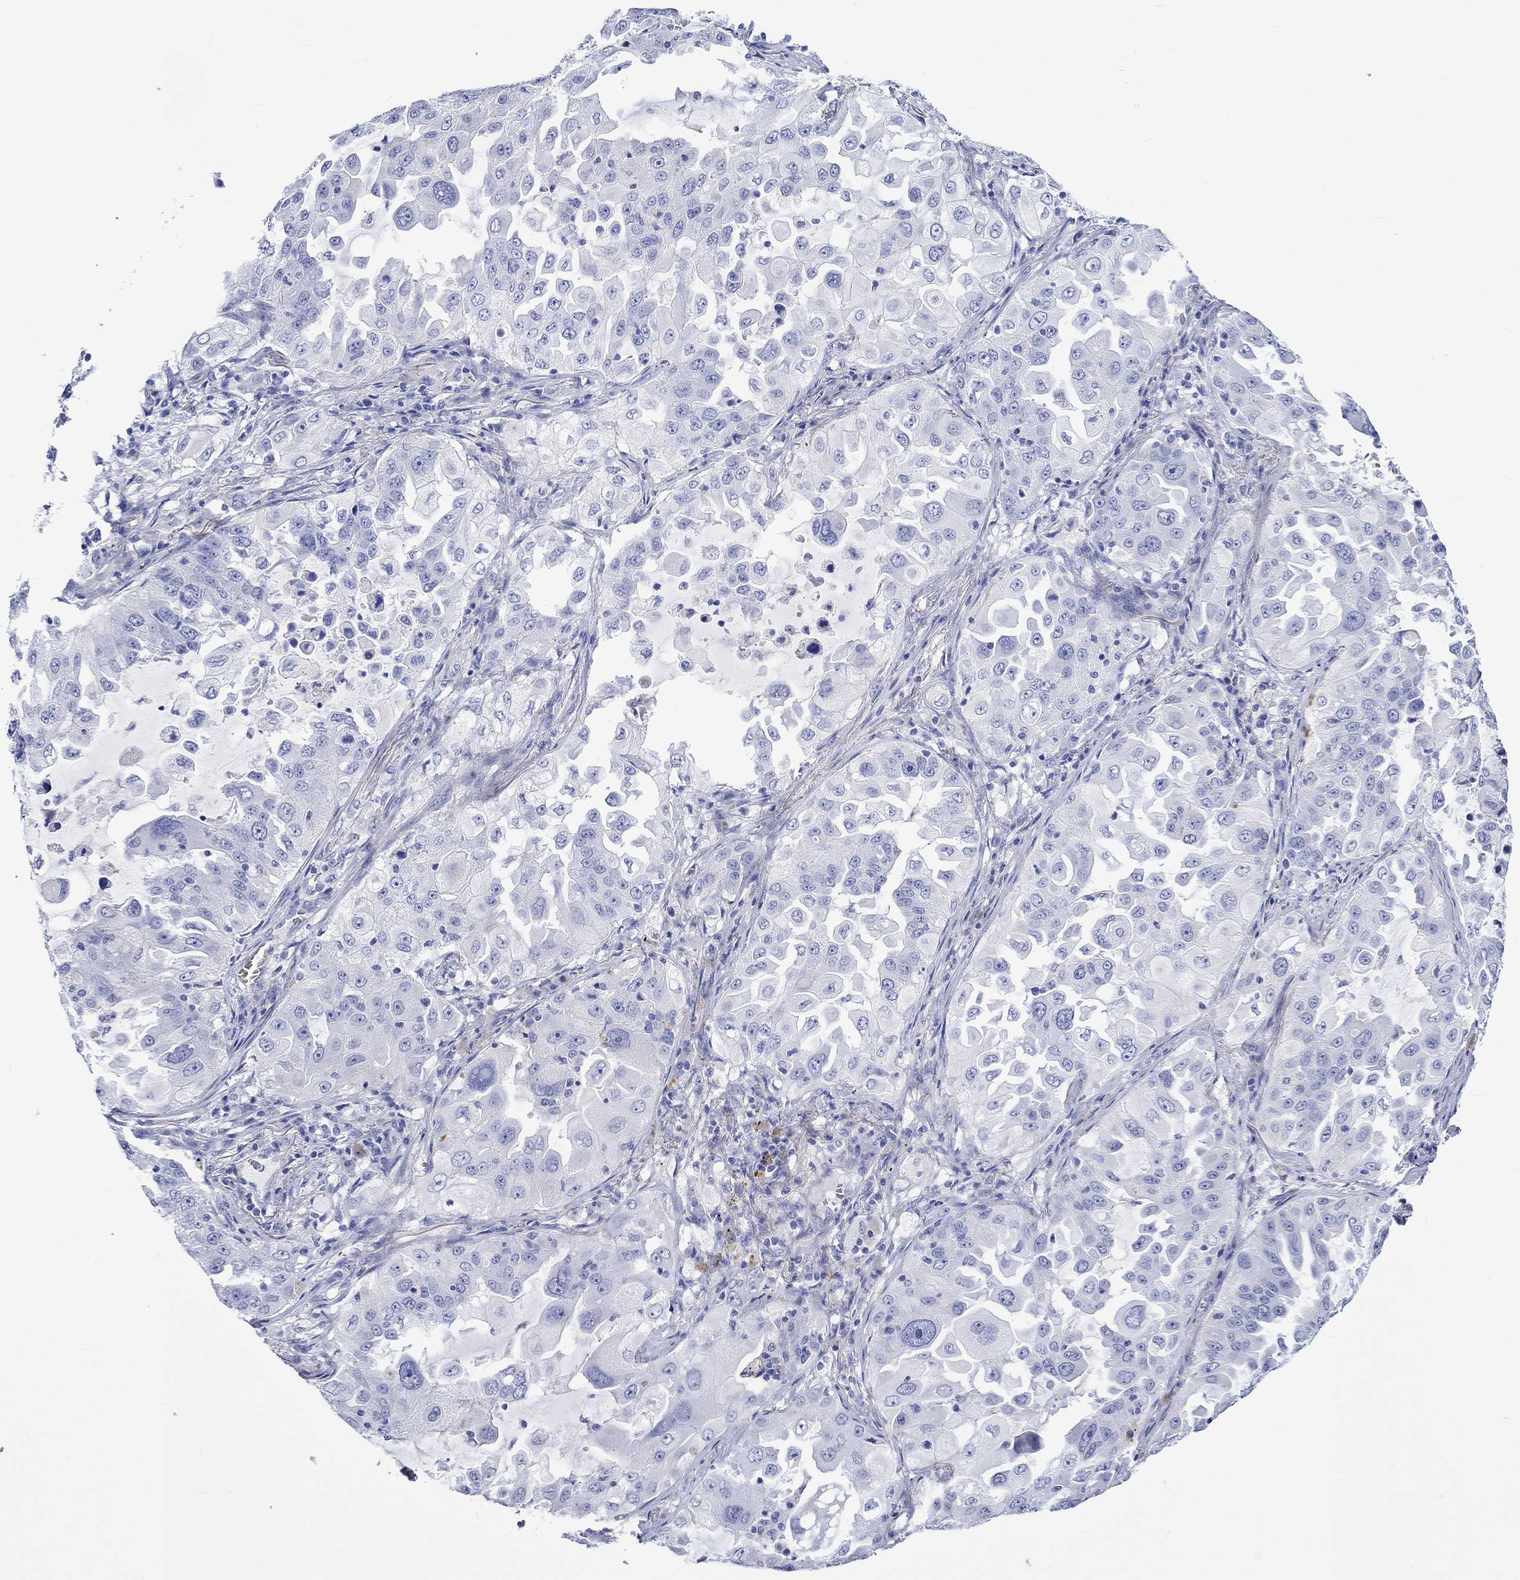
{"staining": {"intensity": "negative", "quantity": "none", "location": "none"}, "tissue": "lung cancer", "cell_type": "Tumor cells", "image_type": "cancer", "snomed": [{"axis": "morphology", "description": "Adenocarcinoma, NOS"}, {"axis": "topography", "description": "Lung"}], "caption": "Immunohistochemistry (IHC) of adenocarcinoma (lung) shows no positivity in tumor cells. (DAB IHC visualized using brightfield microscopy, high magnification).", "gene": "NRIP3", "patient": {"sex": "female", "age": 61}}